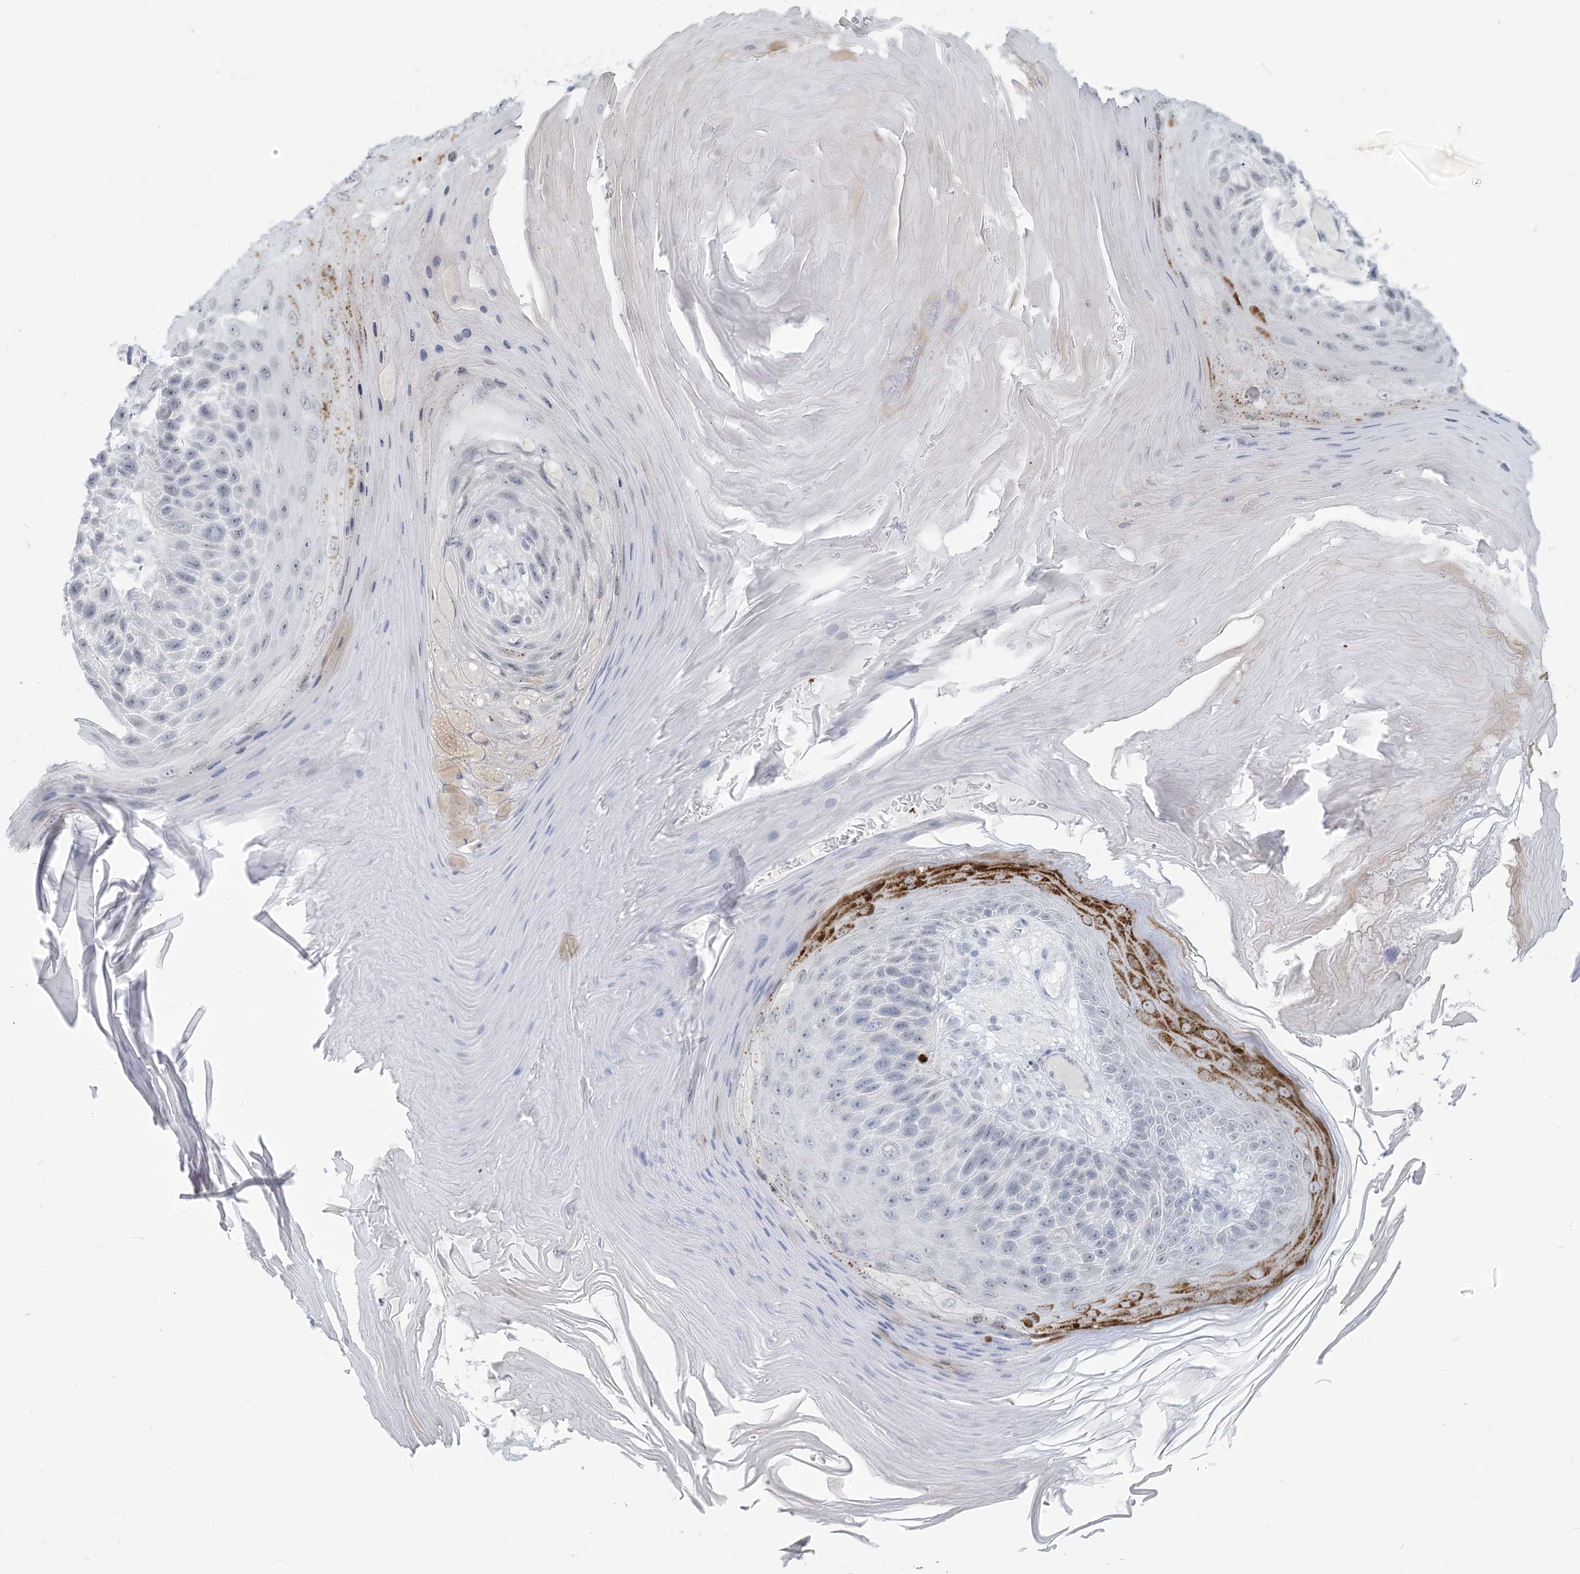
{"staining": {"intensity": "negative", "quantity": "none", "location": "none"}, "tissue": "skin cancer", "cell_type": "Tumor cells", "image_type": "cancer", "snomed": [{"axis": "morphology", "description": "Squamous cell carcinoma, NOS"}, {"axis": "topography", "description": "Skin"}], "caption": "A histopathology image of skin squamous cell carcinoma stained for a protein displays no brown staining in tumor cells.", "gene": "SCML1", "patient": {"sex": "female", "age": 88}}